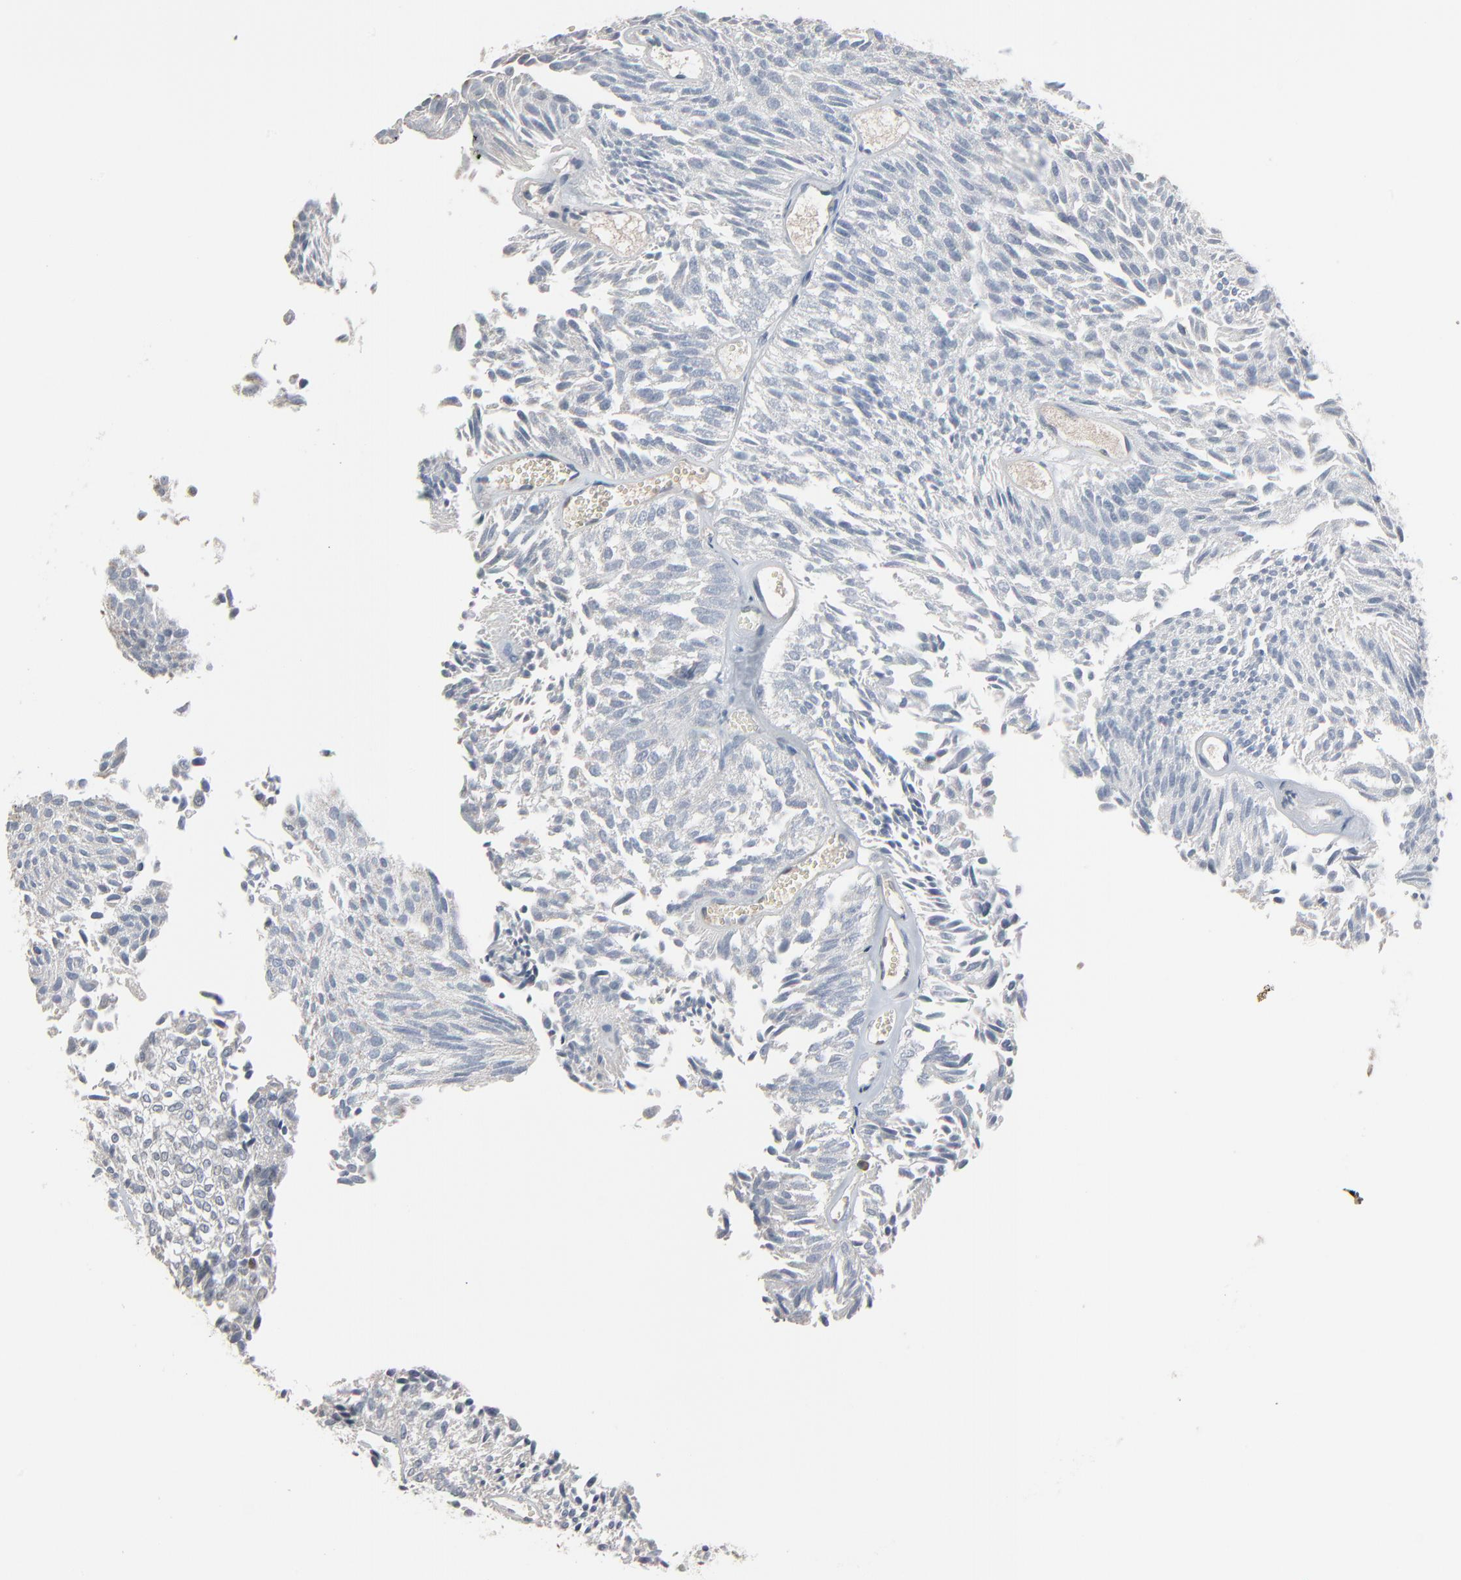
{"staining": {"intensity": "negative", "quantity": "none", "location": "none"}, "tissue": "urothelial cancer", "cell_type": "Tumor cells", "image_type": "cancer", "snomed": [{"axis": "morphology", "description": "Urothelial carcinoma, Low grade"}, {"axis": "topography", "description": "Urinary bladder"}], "caption": "Low-grade urothelial carcinoma was stained to show a protein in brown. There is no significant expression in tumor cells. Brightfield microscopy of IHC stained with DAB (3,3'-diaminobenzidine) (brown) and hematoxylin (blue), captured at high magnification.", "gene": "SAGE1", "patient": {"sex": "male", "age": 76}}